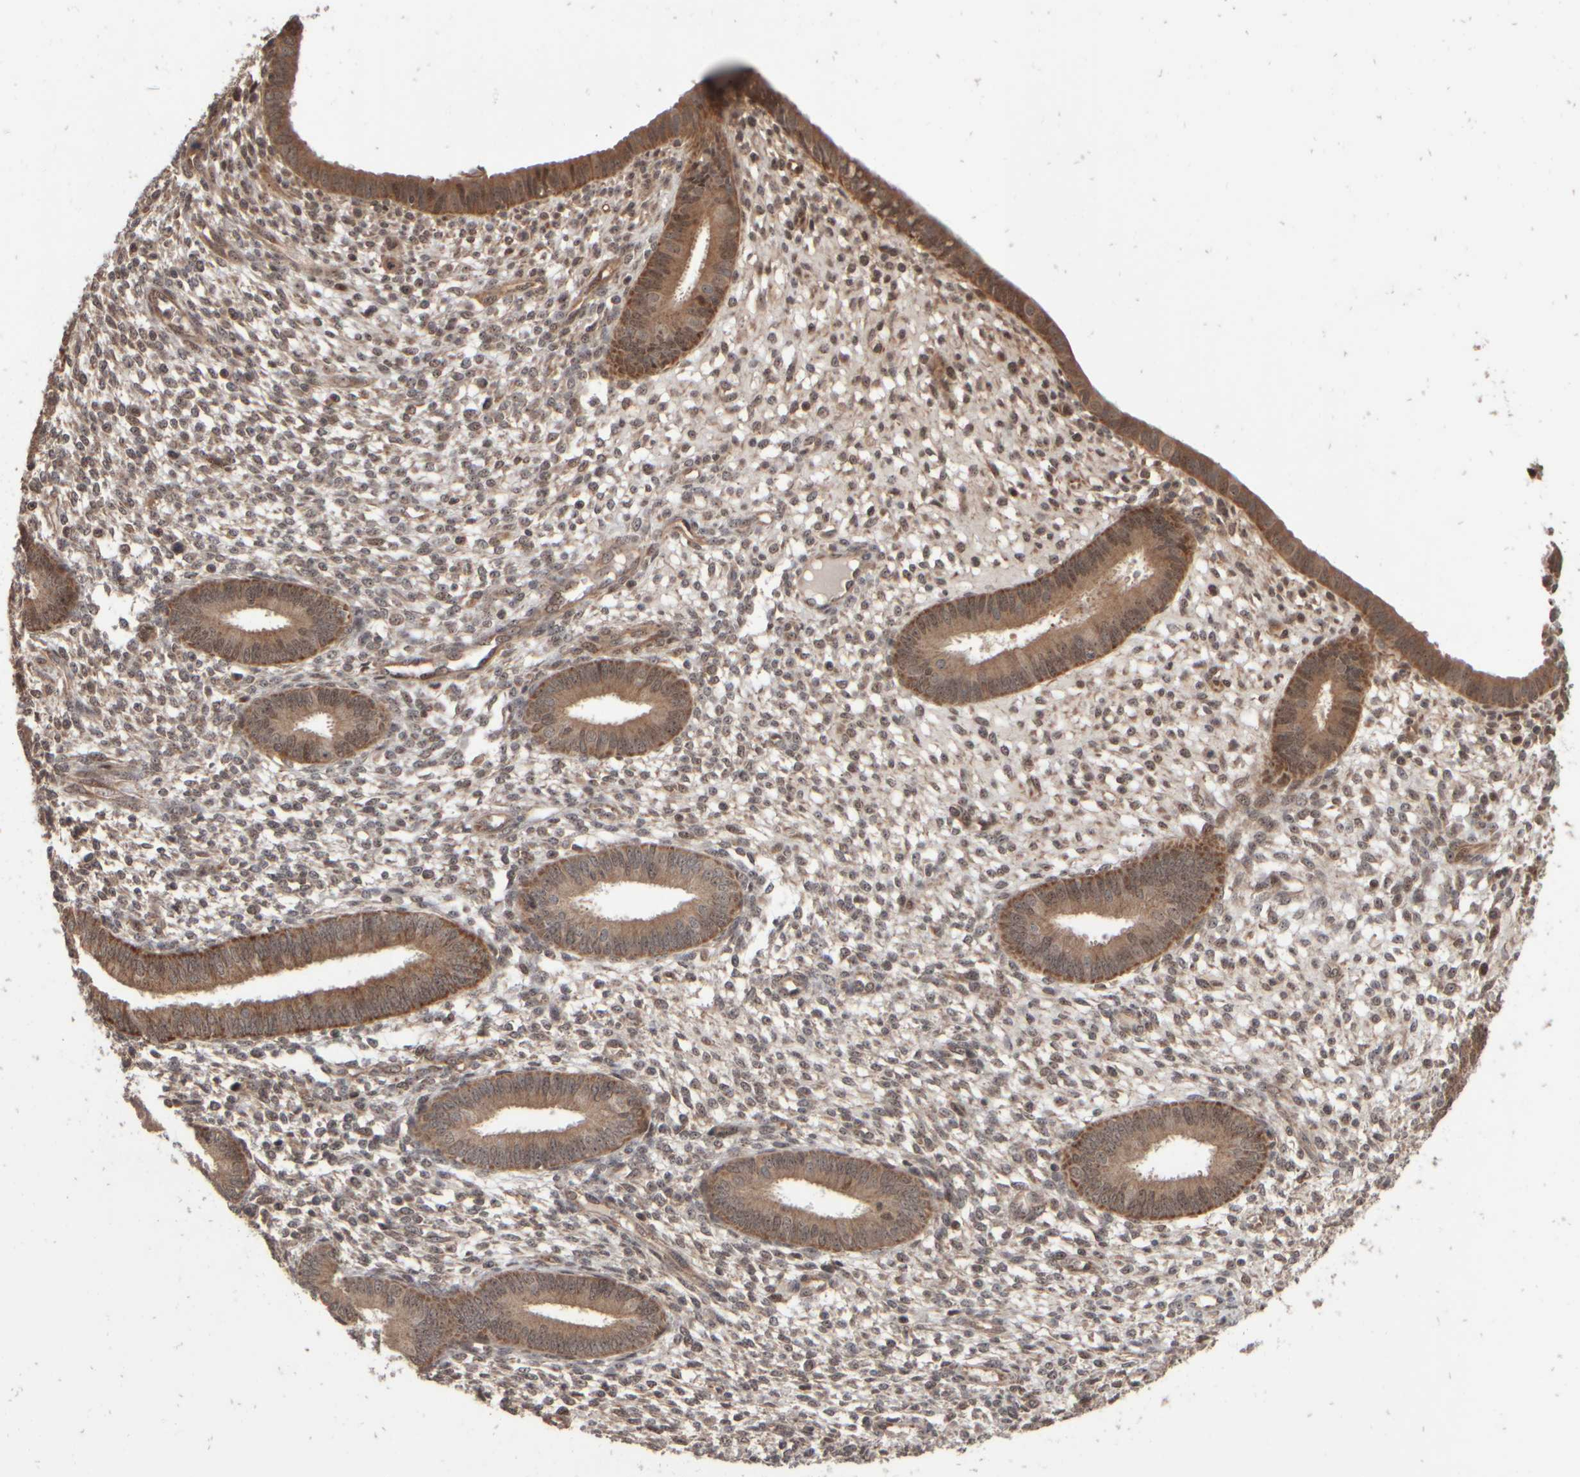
{"staining": {"intensity": "moderate", "quantity": "25%-75%", "location": "cytoplasmic/membranous"}, "tissue": "endometrium", "cell_type": "Cells in endometrial stroma", "image_type": "normal", "snomed": [{"axis": "morphology", "description": "Normal tissue, NOS"}, {"axis": "topography", "description": "Endometrium"}], "caption": "Protein expression analysis of unremarkable human endometrium reveals moderate cytoplasmic/membranous positivity in approximately 25%-75% of cells in endometrial stroma. The protein of interest is shown in brown color, while the nuclei are stained blue.", "gene": "ABHD11", "patient": {"sex": "female", "age": 46}}